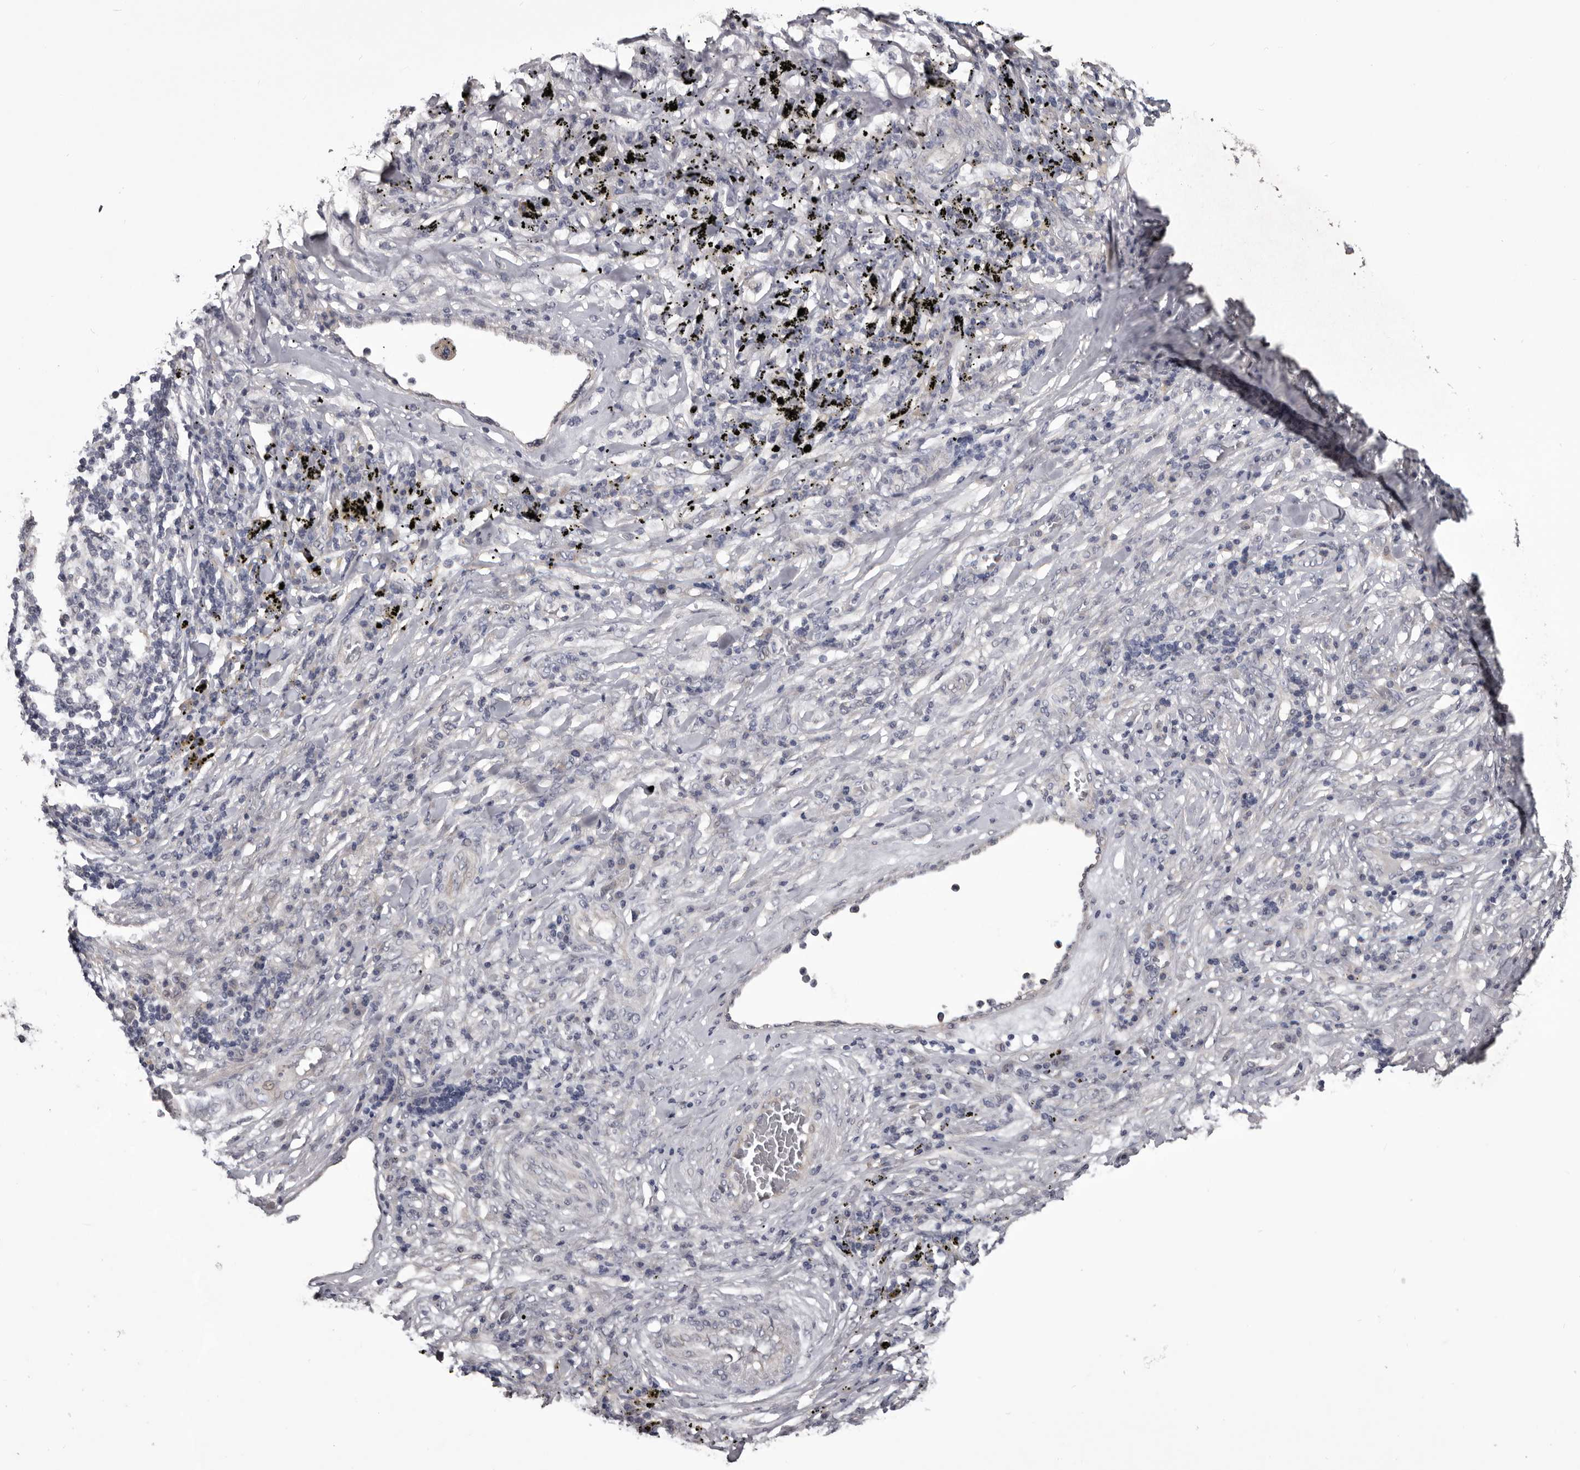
{"staining": {"intensity": "negative", "quantity": "none", "location": "none"}, "tissue": "lung cancer", "cell_type": "Tumor cells", "image_type": "cancer", "snomed": [{"axis": "morphology", "description": "Squamous cell carcinoma, NOS"}, {"axis": "topography", "description": "Lung"}], "caption": "The image demonstrates no staining of tumor cells in squamous cell carcinoma (lung). The staining was performed using DAB (3,3'-diaminobenzidine) to visualize the protein expression in brown, while the nuclei were stained in blue with hematoxylin (Magnification: 20x).", "gene": "LPAR6", "patient": {"sex": "female", "age": 63}}